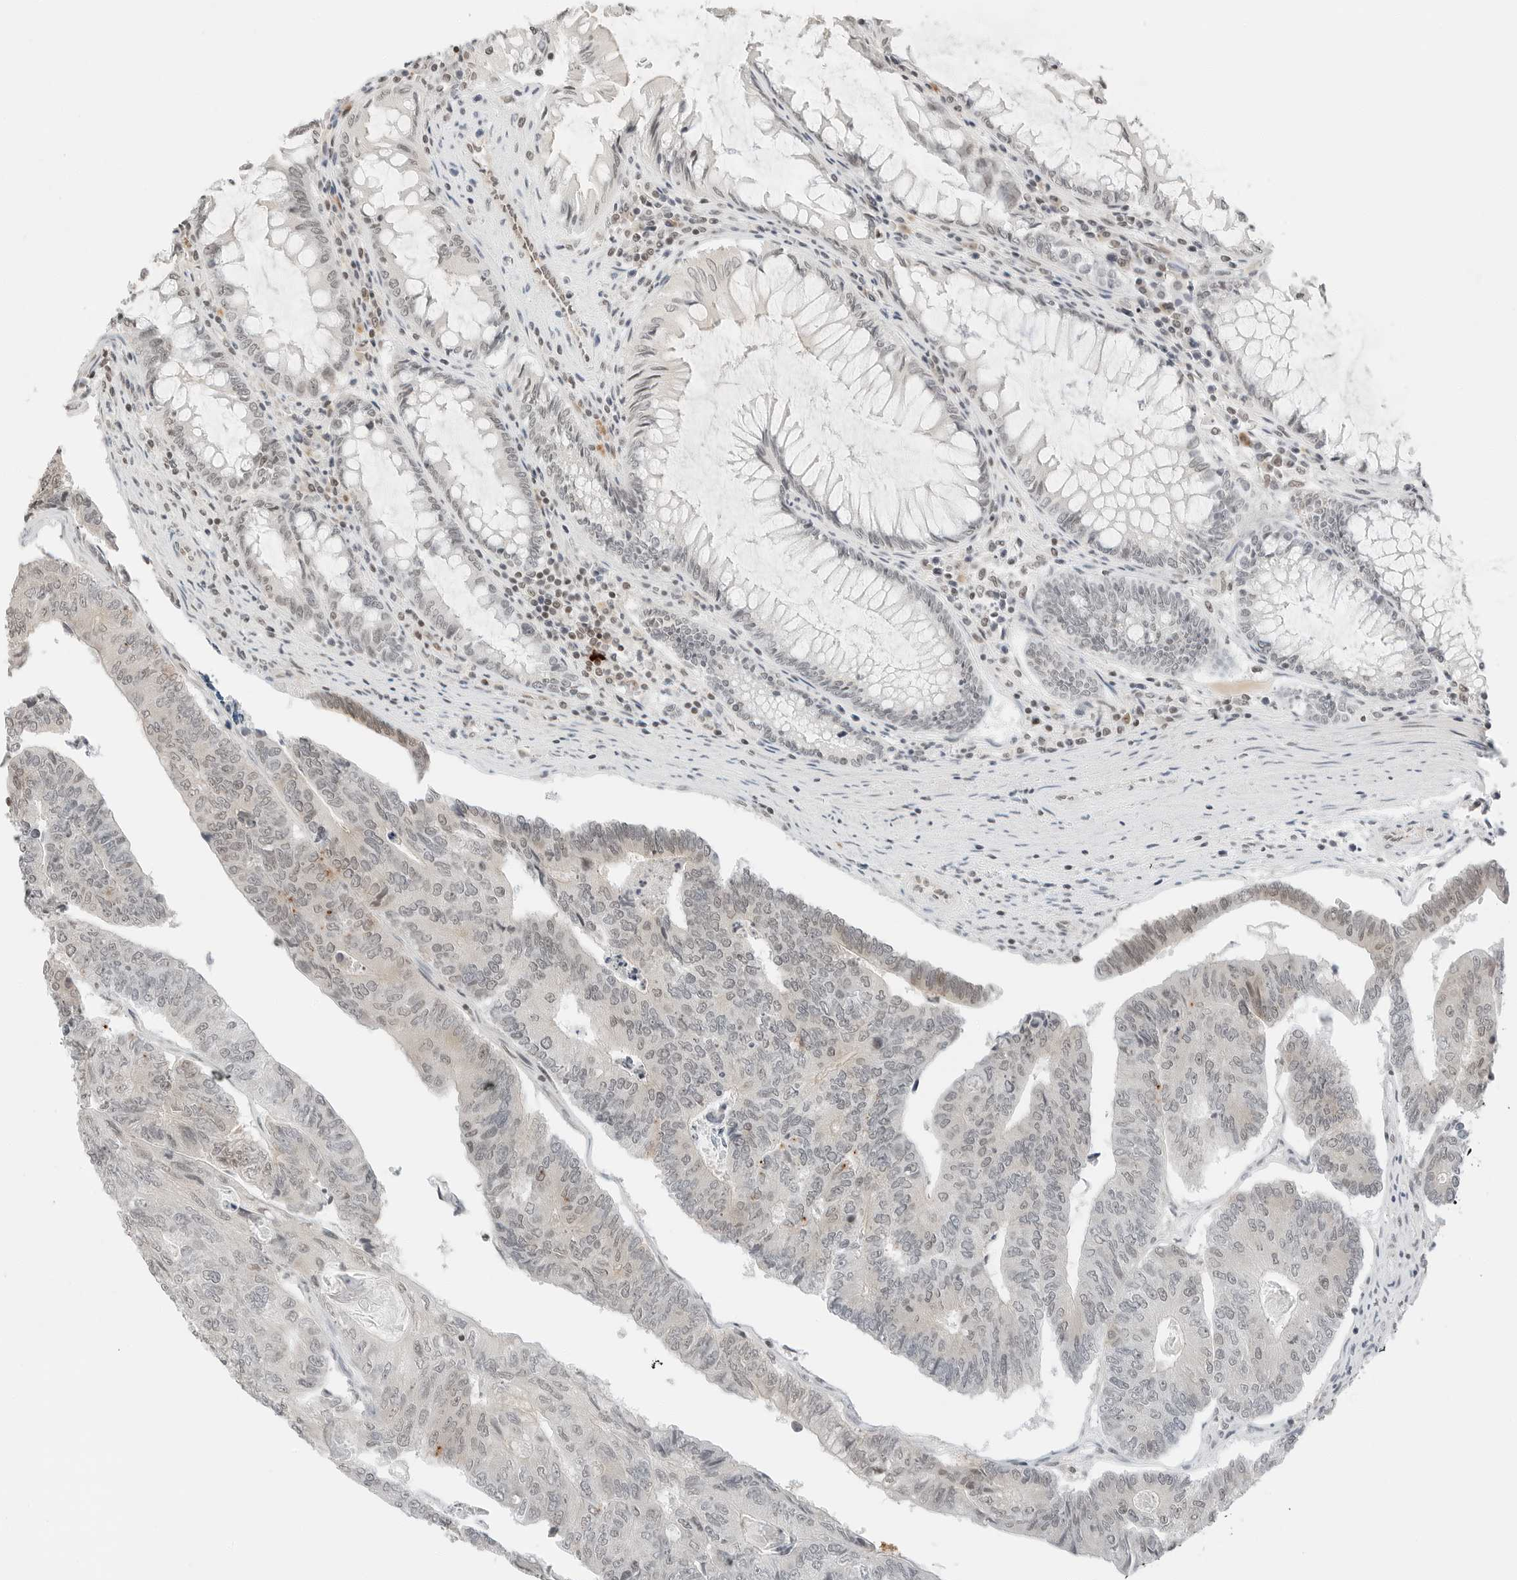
{"staining": {"intensity": "weak", "quantity": "25%-75%", "location": "nuclear"}, "tissue": "colorectal cancer", "cell_type": "Tumor cells", "image_type": "cancer", "snomed": [{"axis": "morphology", "description": "Adenocarcinoma, NOS"}, {"axis": "topography", "description": "Colon"}], "caption": "Tumor cells display low levels of weak nuclear positivity in about 25%-75% of cells in colorectal adenocarcinoma. Ihc stains the protein of interest in brown and the nuclei are stained blue.", "gene": "CRTC2", "patient": {"sex": "female", "age": 67}}